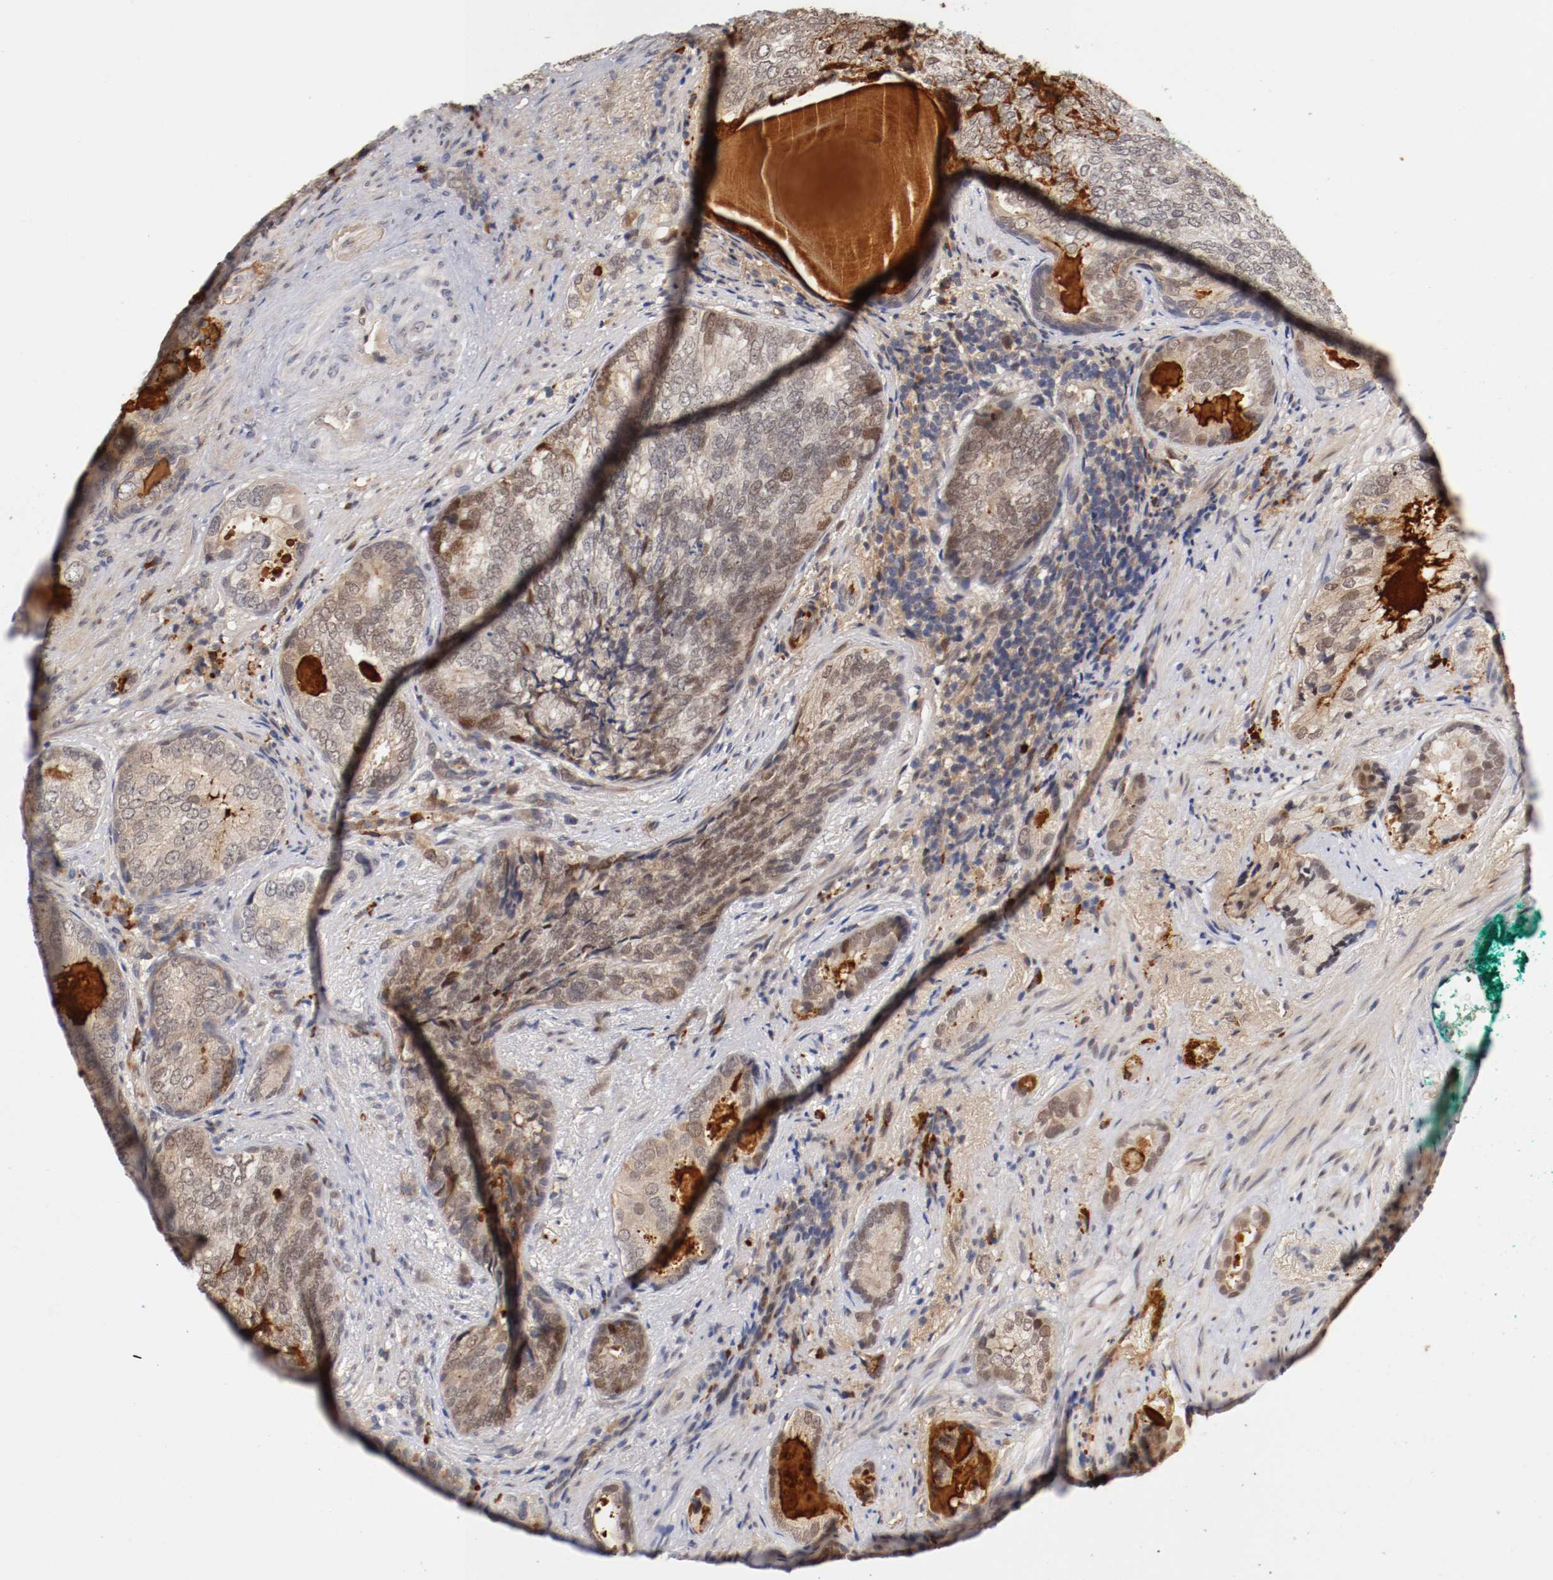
{"staining": {"intensity": "moderate", "quantity": ">75%", "location": "cytoplasmic/membranous,nuclear"}, "tissue": "prostate cancer", "cell_type": "Tumor cells", "image_type": "cancer", "snomed": [{"axis": "morphology", "description": "Adenocarcinoma, High grade"}, {"axis": "topography", "description": "Prostate"}], "caption": "Immunohistochemical staining of prostate cancer (adenocarcinoma (high-grade)) exhibits medium levels of moderate cytoplasmic/membranous and nuclear expression in approximately >75% of tumor cells. (DAB = brown stain, brightfield microscopy at high magnification).", "gene": "DNMT3B", "patient": {"sex": "male", "age": 66}}